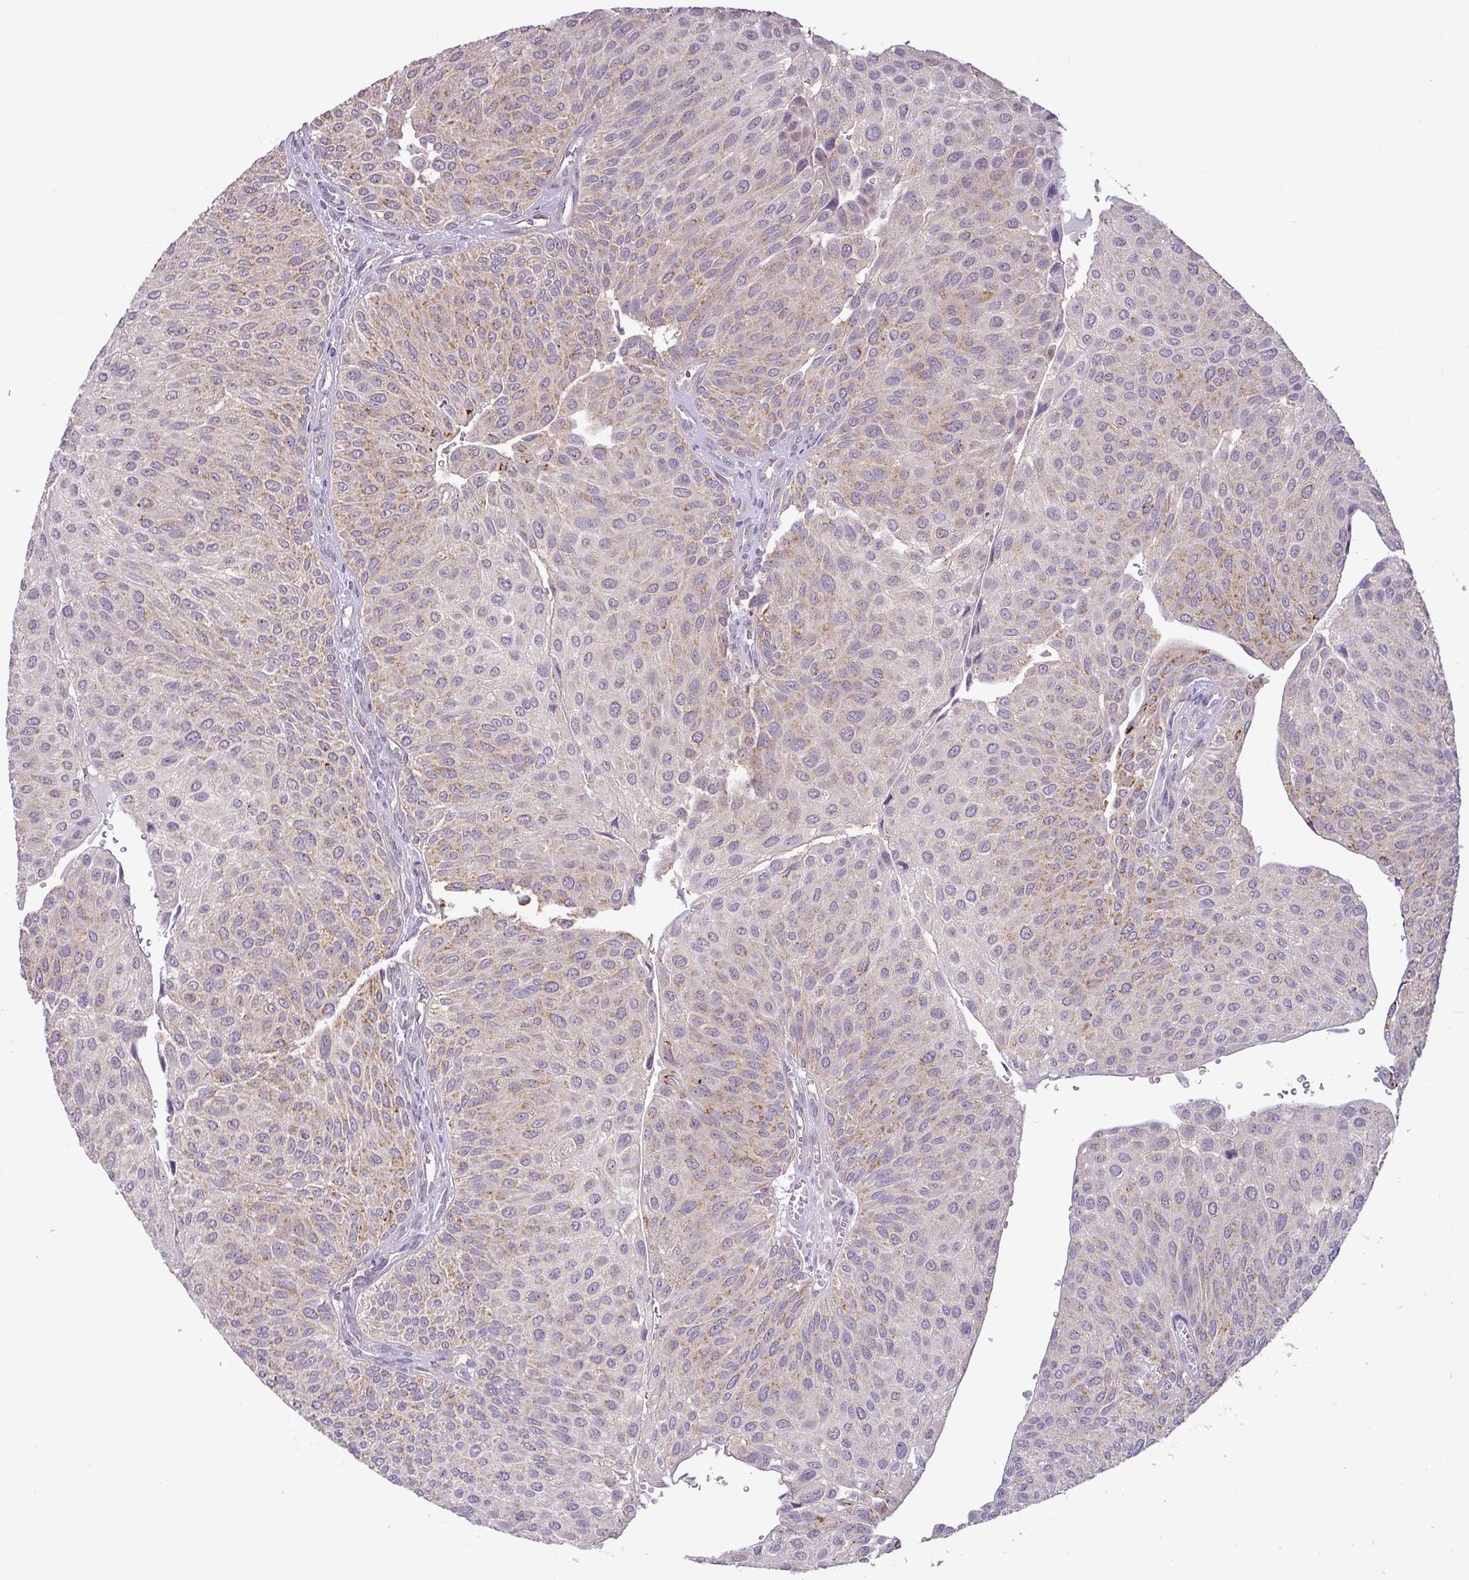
{"staining": {"intensity": "weak", "quantity": "25%-75%", "location": "cytoplasmic/membranous"}, "tissue": "urothelial cancer", "cell_type": "Tumor cells", "image_type": "cancer", "snomed": [{"axis": "morphology", "description": "Urothelial carcinoma, NOS"}, {"axis": "topography", "description": "Urinary bladder"}], "caption": "The histopathology image displays a brown stain indicating the presence of a protein in the cytoplasmic/membranous of tumor cells in transitional cell carcinoma.", "gene": "GALNT12", "patient": {"sex": "male", "age": 67}}